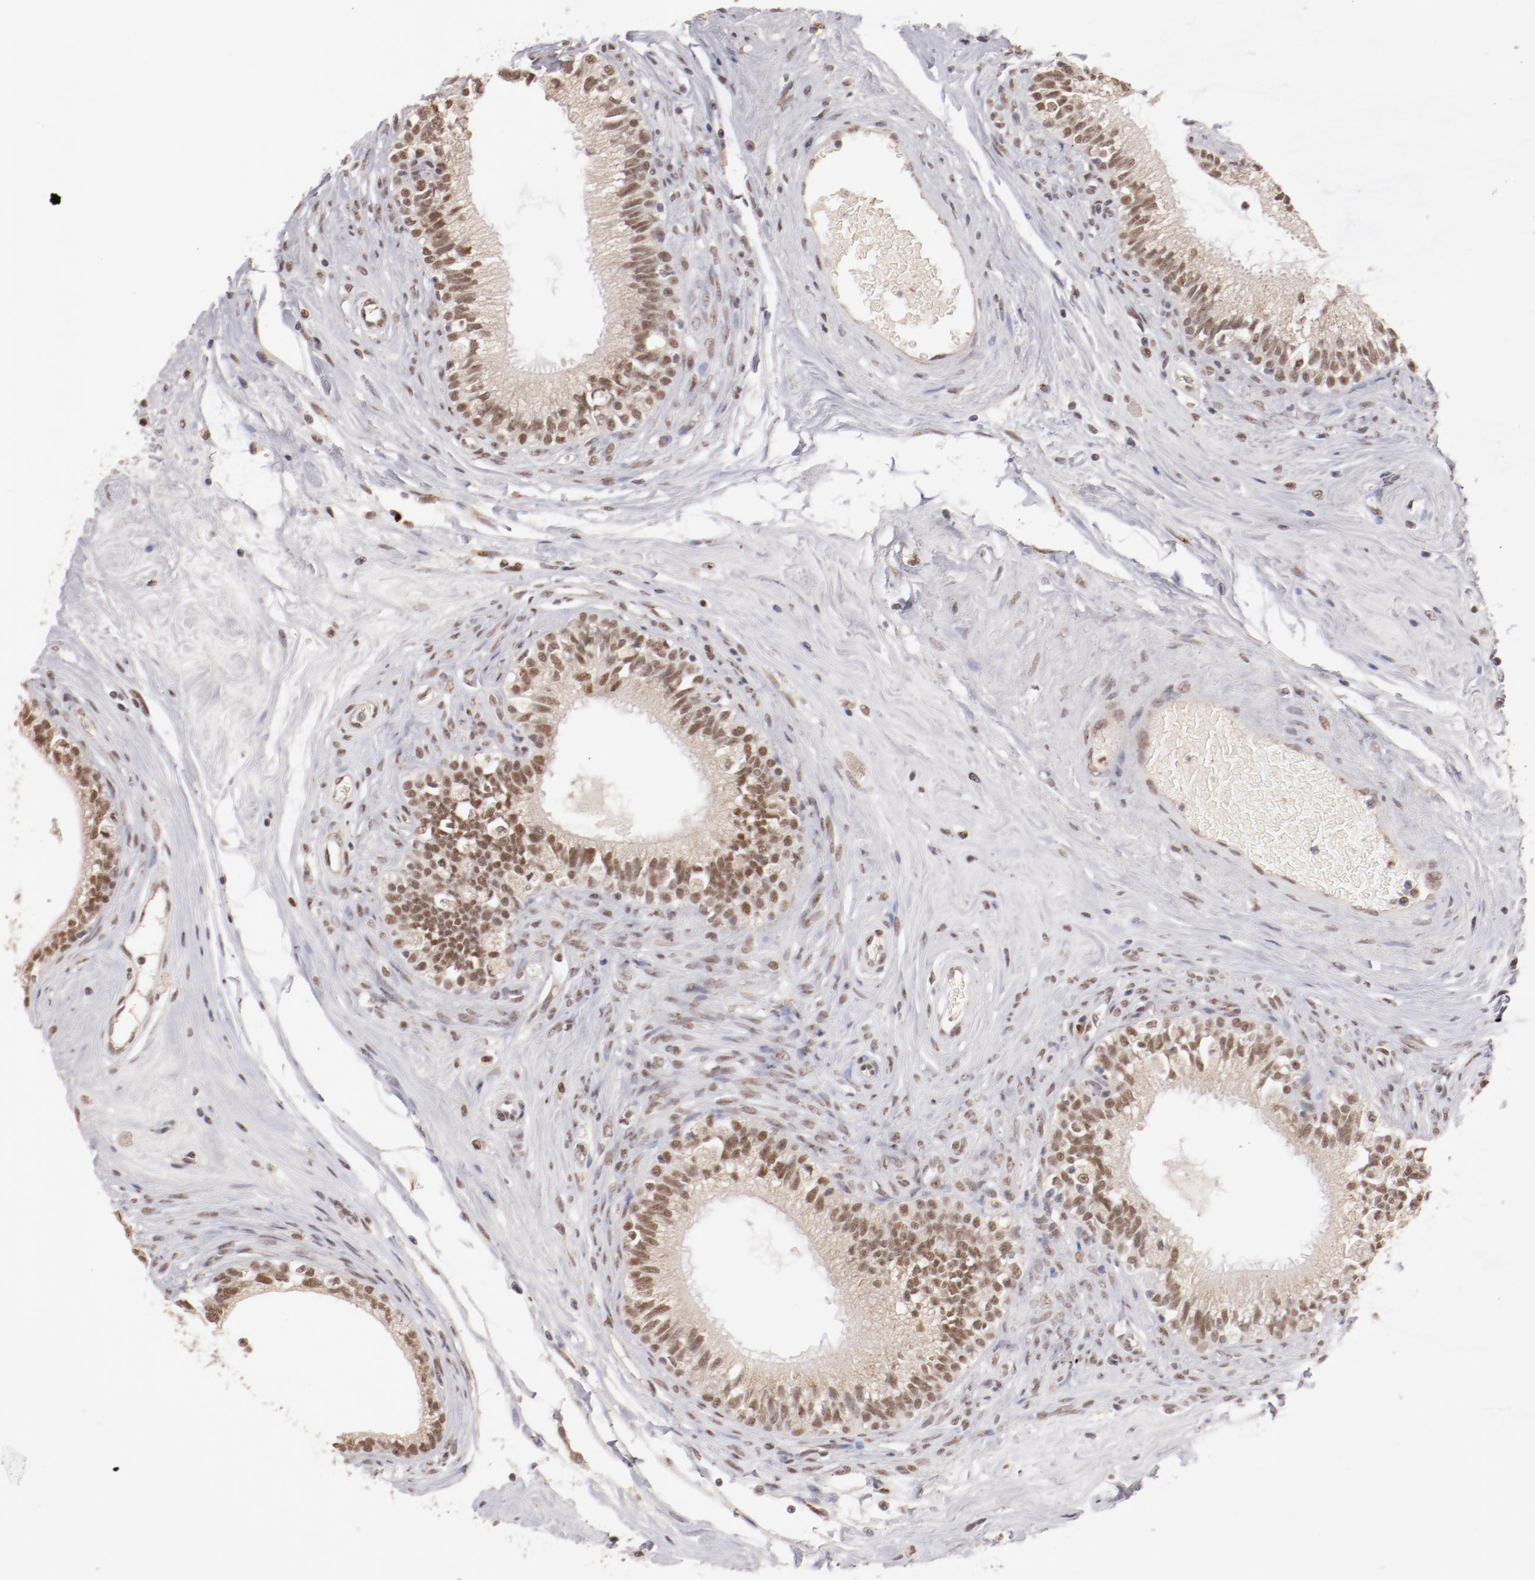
{"staining": {"intensity": "weak", "quantity": ">75%", "location": "cytoplasmic/membranous,nuclear"}, "tissue": "epididymis", "cell_type": "Glandular cells", "image_type": "normal", "snomed": [{"axis": "morphology", "description": "Normal tissue, NOS"}, {"axis": "morphology", "description": "Inflammation, NOS"}, {"axis": "topography", "description": "Epididymis"}], "caption": "Immunohistochemistry (IHC) photomicrograph of benign epididymis: epididymis stained using IHC shows low levels of weak protein expression localized specifically in the cytoplasmic/membranous,nuclear of glandular cells, appearing as a cytoplasmic/membranous,nuclear brown color.", "gene": "NFE2", "patient": {"sex": "male", "age": 84}}